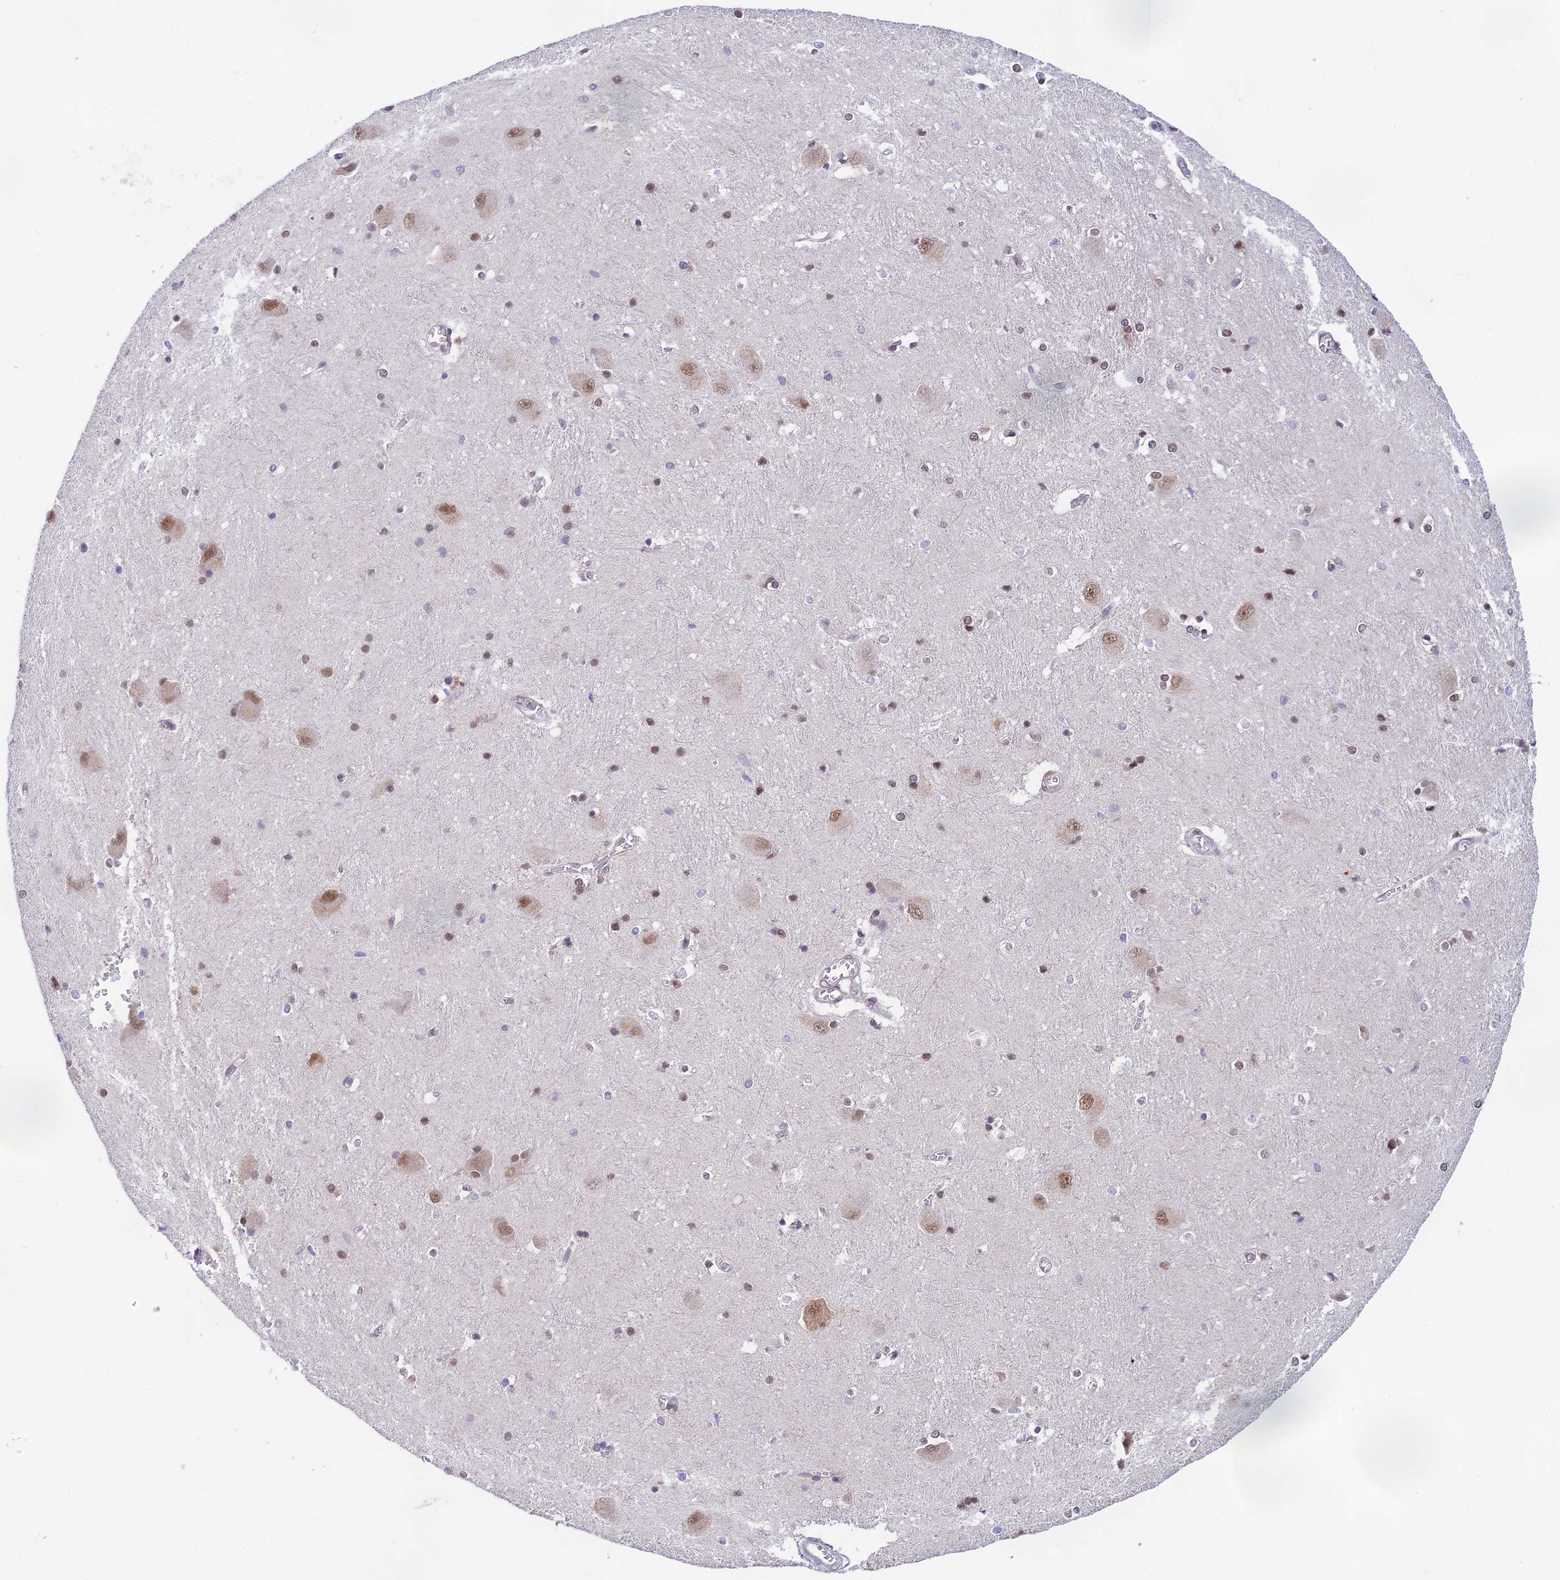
{"staining": {"intensity": "moderate", "quantity": "<25%", "location": "nuclear"}, "tissue": "caudate", "cell_type": "Glial cells", "image_type": "normal", "snomed": [{"axis": "morphology", "description": "Normal tissue, NOS"}, {"axis": "topography", "description": "Lateral ventricle wall"}], "caption": "The micrograph exhibits staining of normal caudate, revealing moderate nuclear protein staining (brown color) within glial cells. The staining was performed using DAB, with brown indicating positive protein expression. Nuclei are stained blue with hematoxylin.", "gene": "C2orf49", "patient": {"sex": "male", "age": 37}}